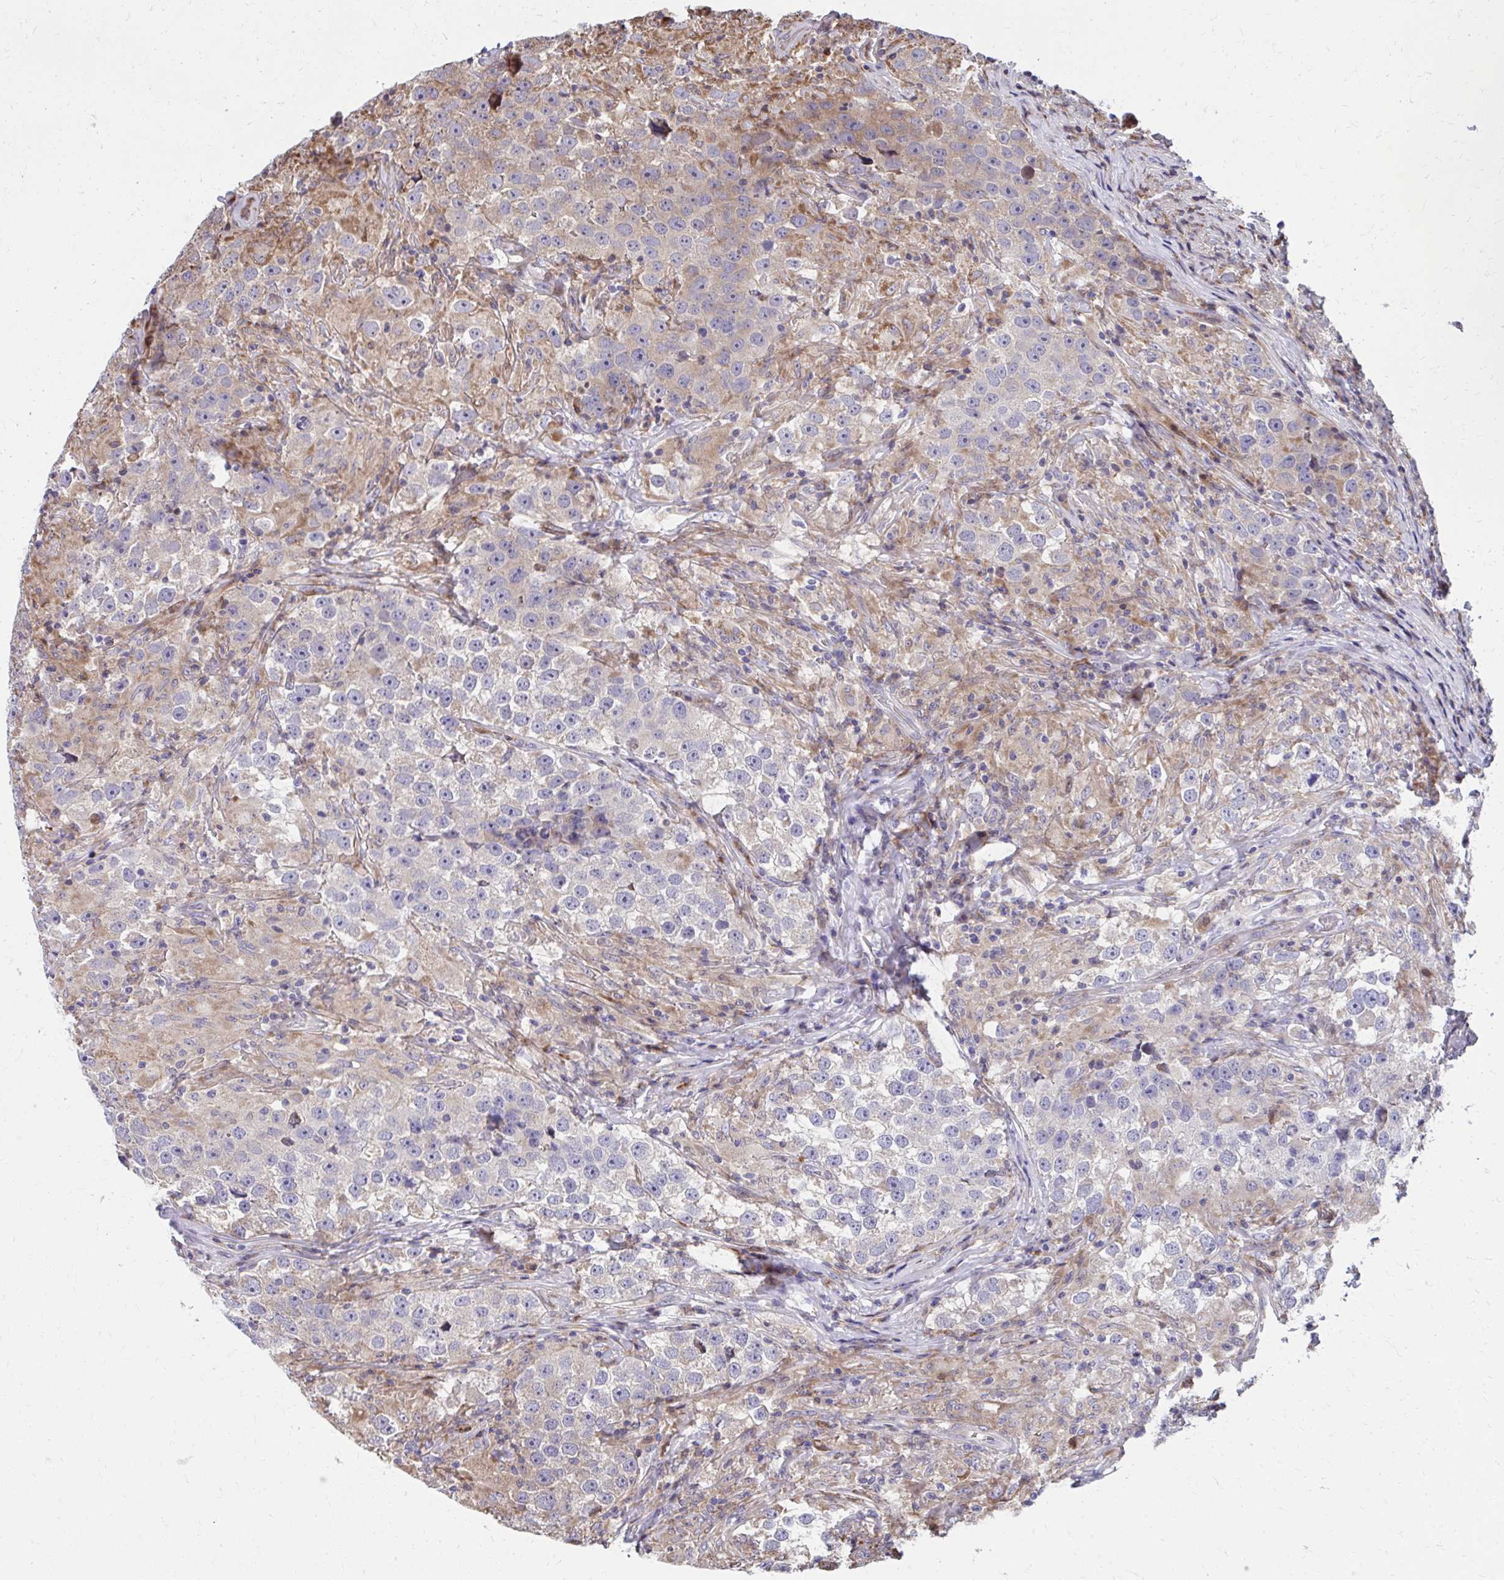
{"staining": {"intensity": "weak", "quantity": "<25%", "location": "cytoplasmic/membranous"}, "tissue": "testis cancer", "cell_type": "Tumor cells", "image_type": "cancer", "snomed": [{"axis": "morphology", "description": "Seminoma, NOS"}, {"axis": "topography", "description": "Testis"}], "caption": "DAB immunohistochemical staining of testis seminoma shows no significant expression in tumor cells. (DAB (3,3'-diaminobenzidine) immunohistochemistry, high magnification).", "gene": "ZNF778", "patient": {"sex": "male", "age": 46}}